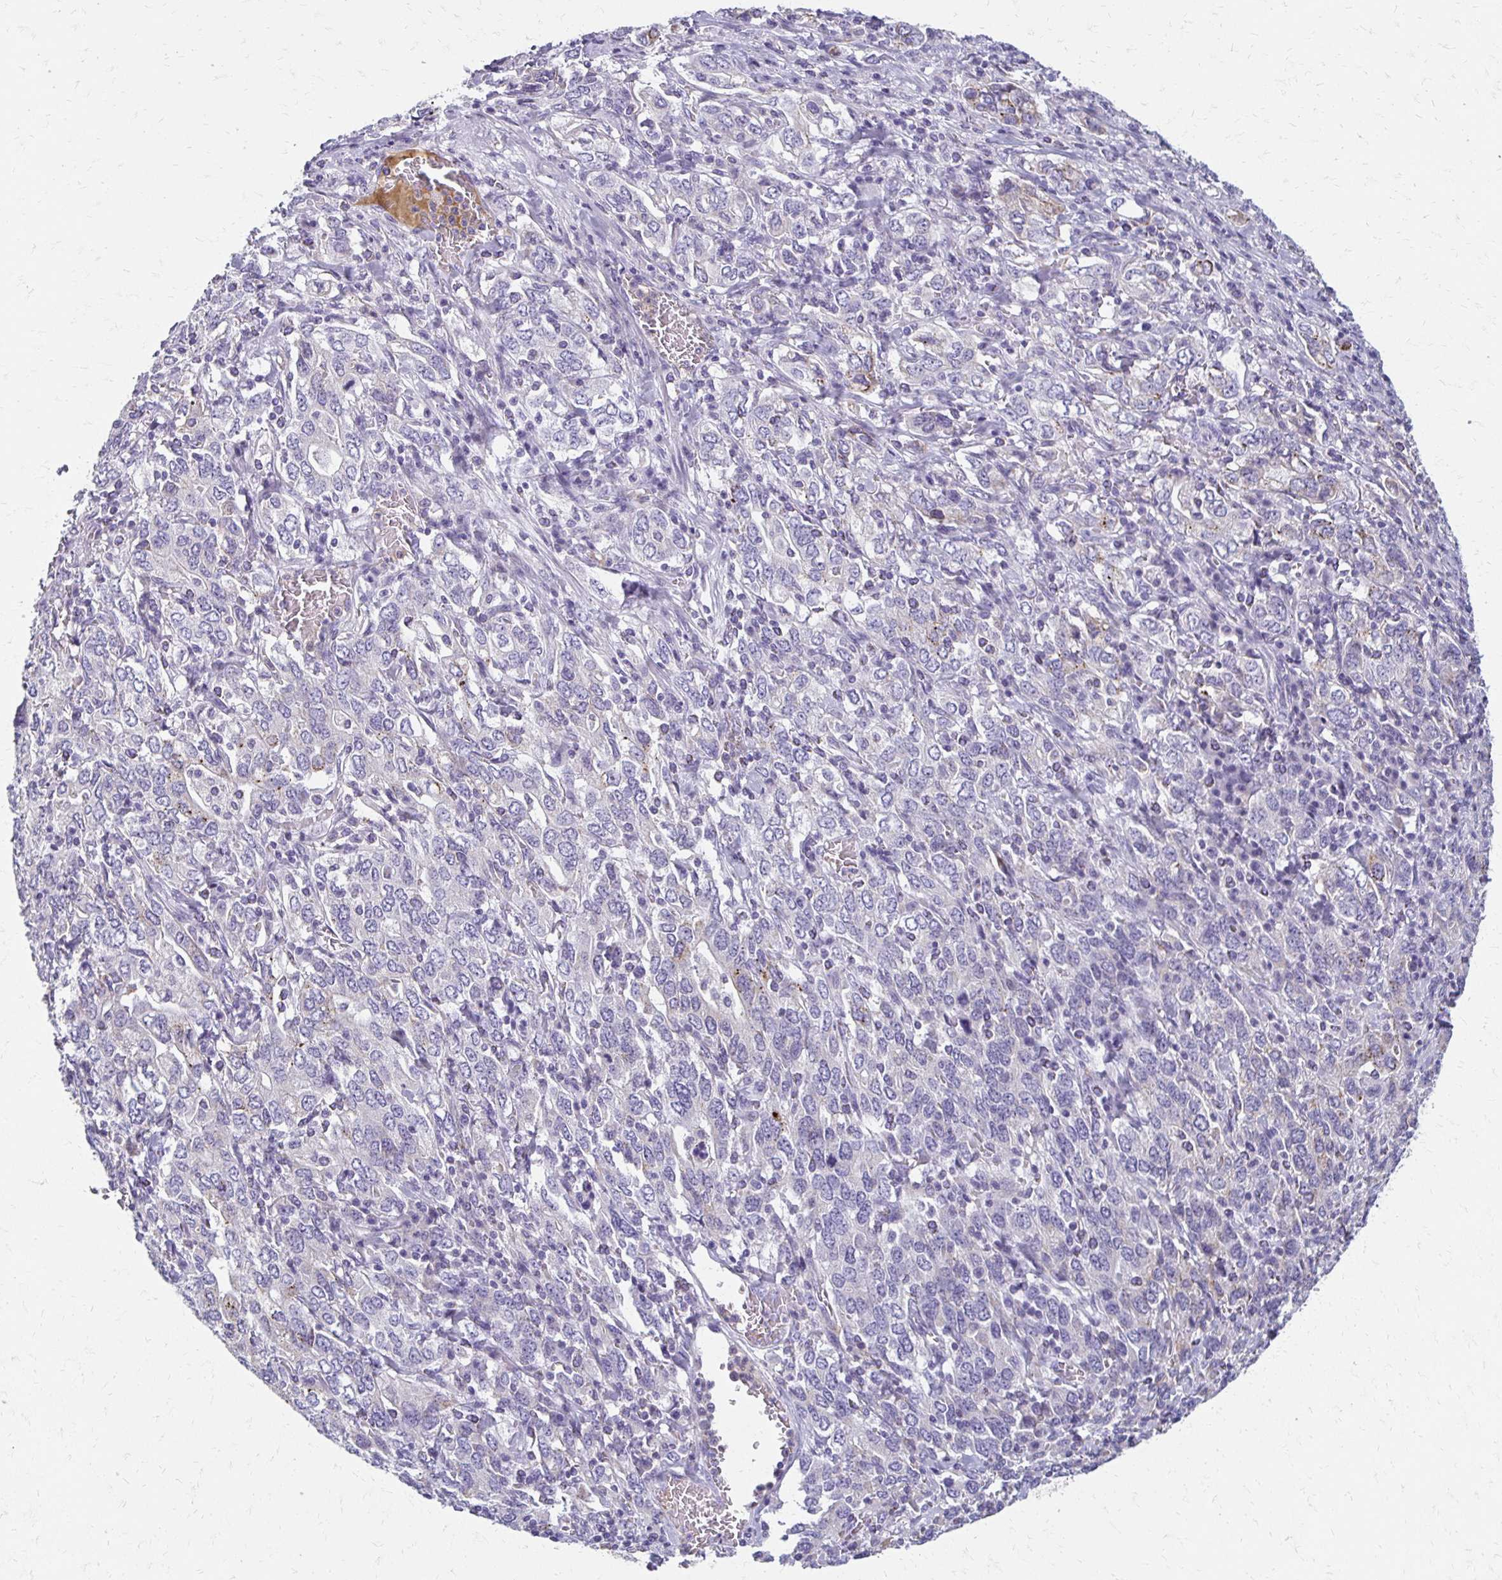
{"staining": {"intensity": "negative", "quantity": "none", "location": "none"}, "tissue": "stomach cancer", "cell_type": "Tumor cells", "image_type": "cancer", "snomed": [{"axis": "morphology", "description": "Adenocarcinoma, NOS"}, {"axis": "topography", "description": "Stomach, upper"}, {"axis": "topography", "description": "Stomach"}], "caption": "Immunohistochemistry (IHC) histopathology image of human stomach adenocarcinoma stained for a protein (brown), which displays no positivity in tumor cells.", "gene": "BBS12", "patient": {"sex": "male", "age": 62}}